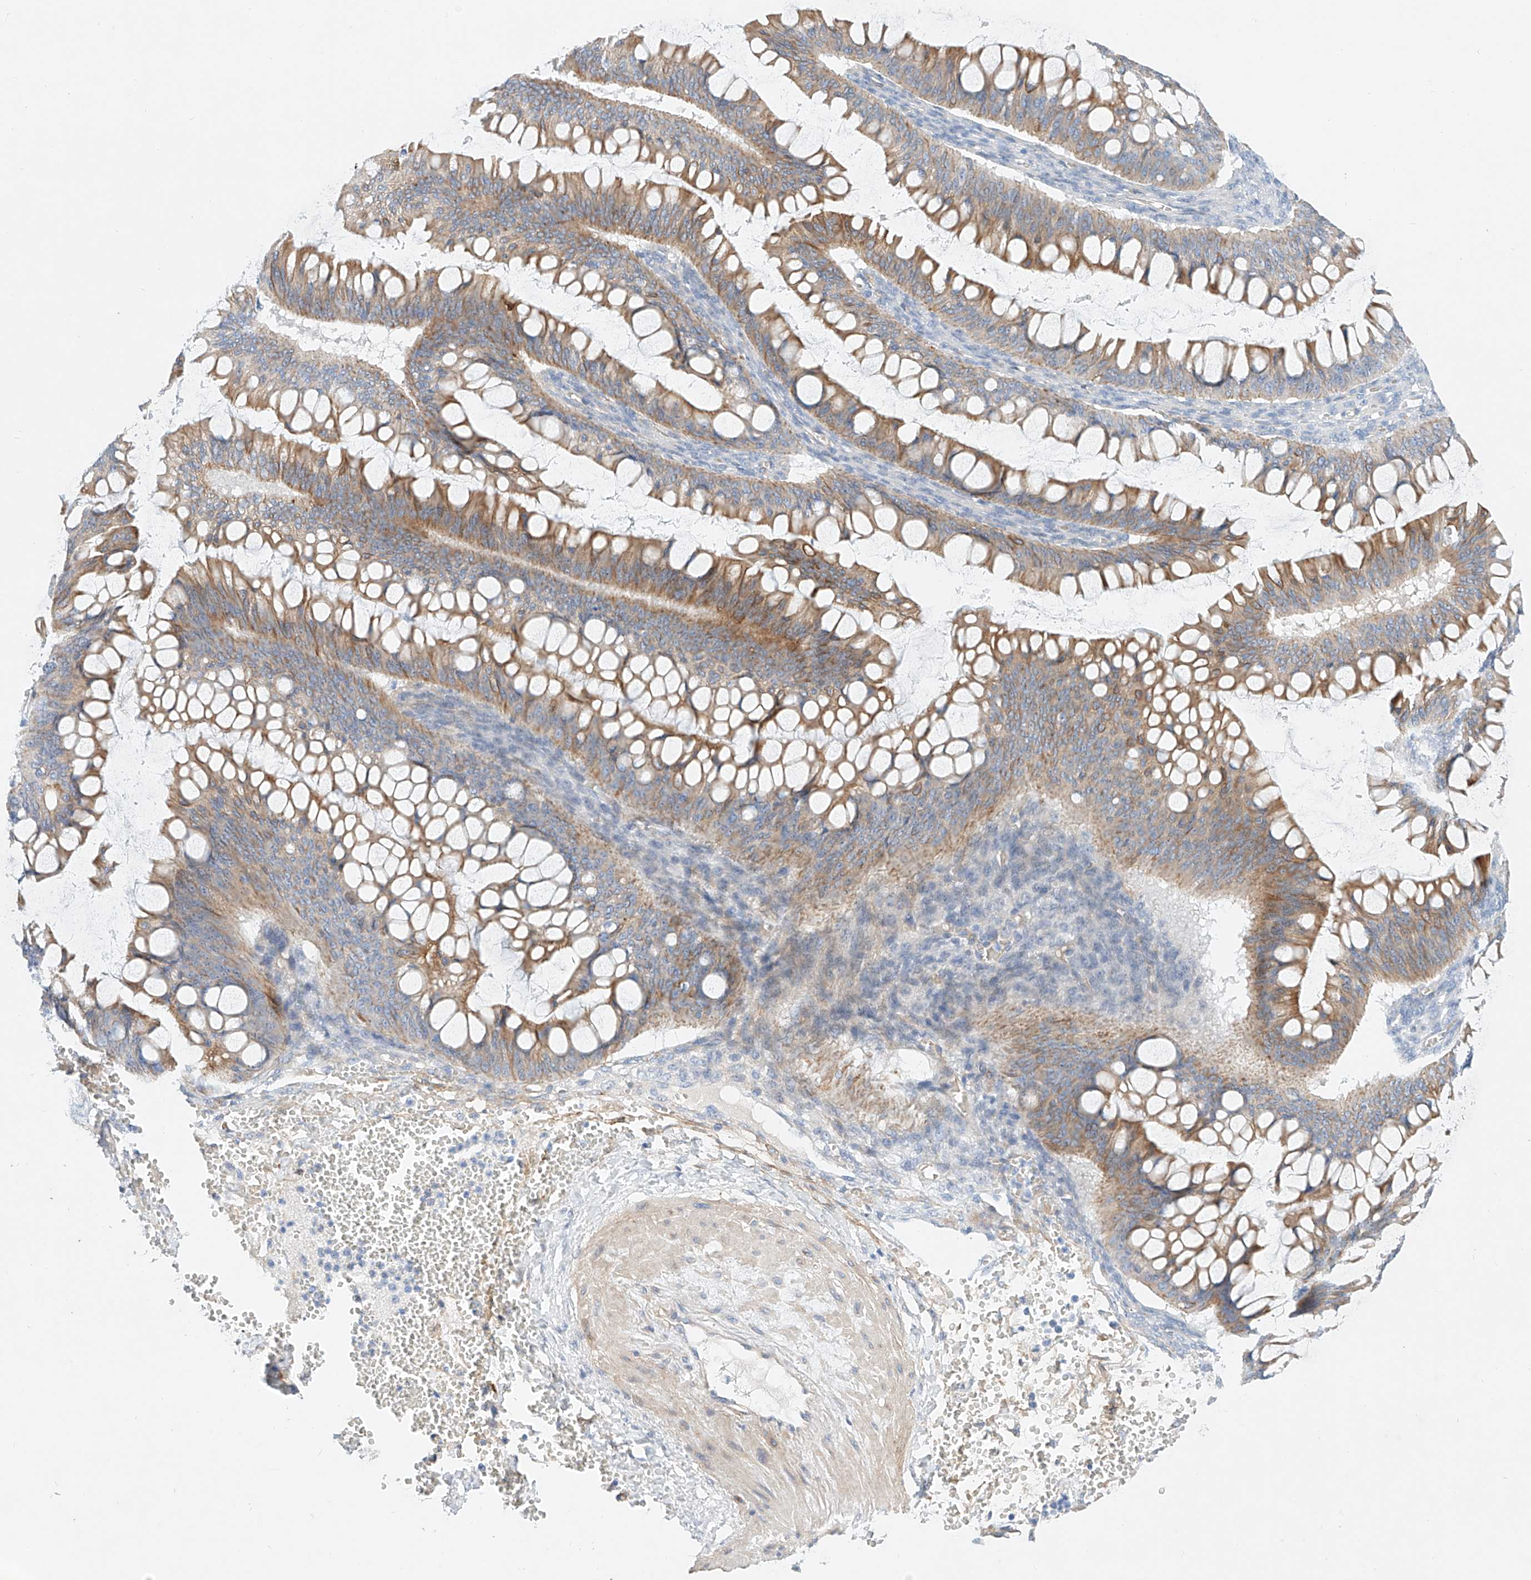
{"staining": {"intensity": "moderate", "quantity": ">75%", "location": "cytoplasmic/membranous"}, "tissue": "ovarian cancer", "cell_type": "Tumor cells", "image_type": "cancer", "snomed": [{"axis": "morphology", "description": "Cystadenocarcinoma, mucinous, NOS"}, {"axis": "topography", "description": "Ovary"}], "caption": "Immunohistochemical staining of ovarian cancer reveals moderate cytoplasmic/membranous protein staining in about >75% of tumor cells. The staining is performed using DAB (3,3'-diaminobenzidine) brown chromogen to label protein expression. The nuclei are counter-stained blue using hematoxylin.", "gene": "SBSPON", "patient": {"sex": "female", "age": 73}}